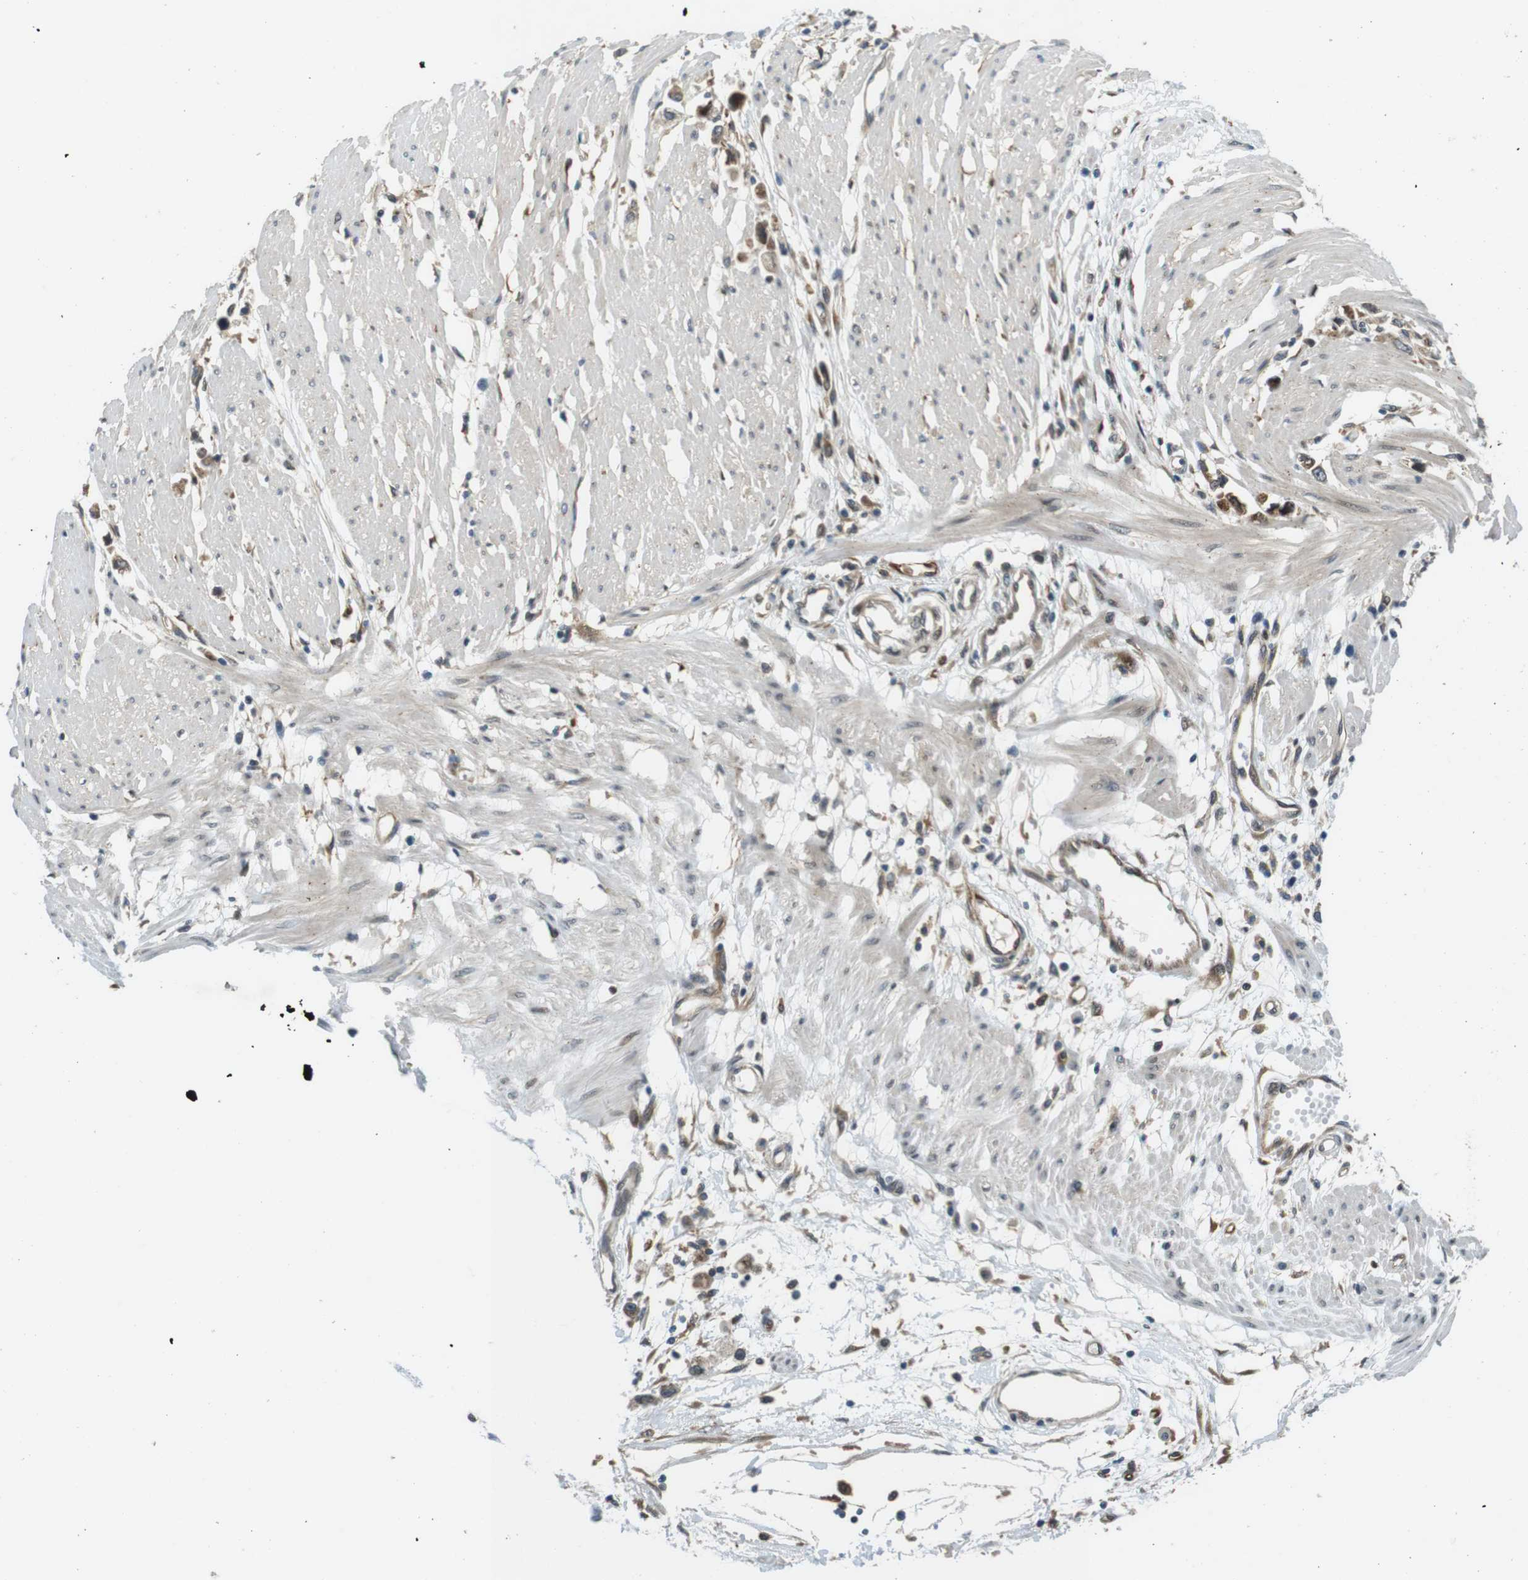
{"staining": {"intensity": "moderate", "quantity": ">75%", "location": "cytoplasmic/membranous"}, "tissue": "stomach cancer", "cell_type": "Tumor cells", "image_type": "cancer", "snomed": [{"axis": "morphology", "description": "Adenocarcinoma, NOS"}, {"axis": "topography", "description": "Stomach"}], "caption": "Approximately >75% of tumor cells in human adenocarcinoma (stomach) demonstrate moderate cytoplasmic/membranous protein positivity as visualized by brown immunohistochemical staining.", "gene": "PALD1", "patient": {"sex": "female", "age": 59}}